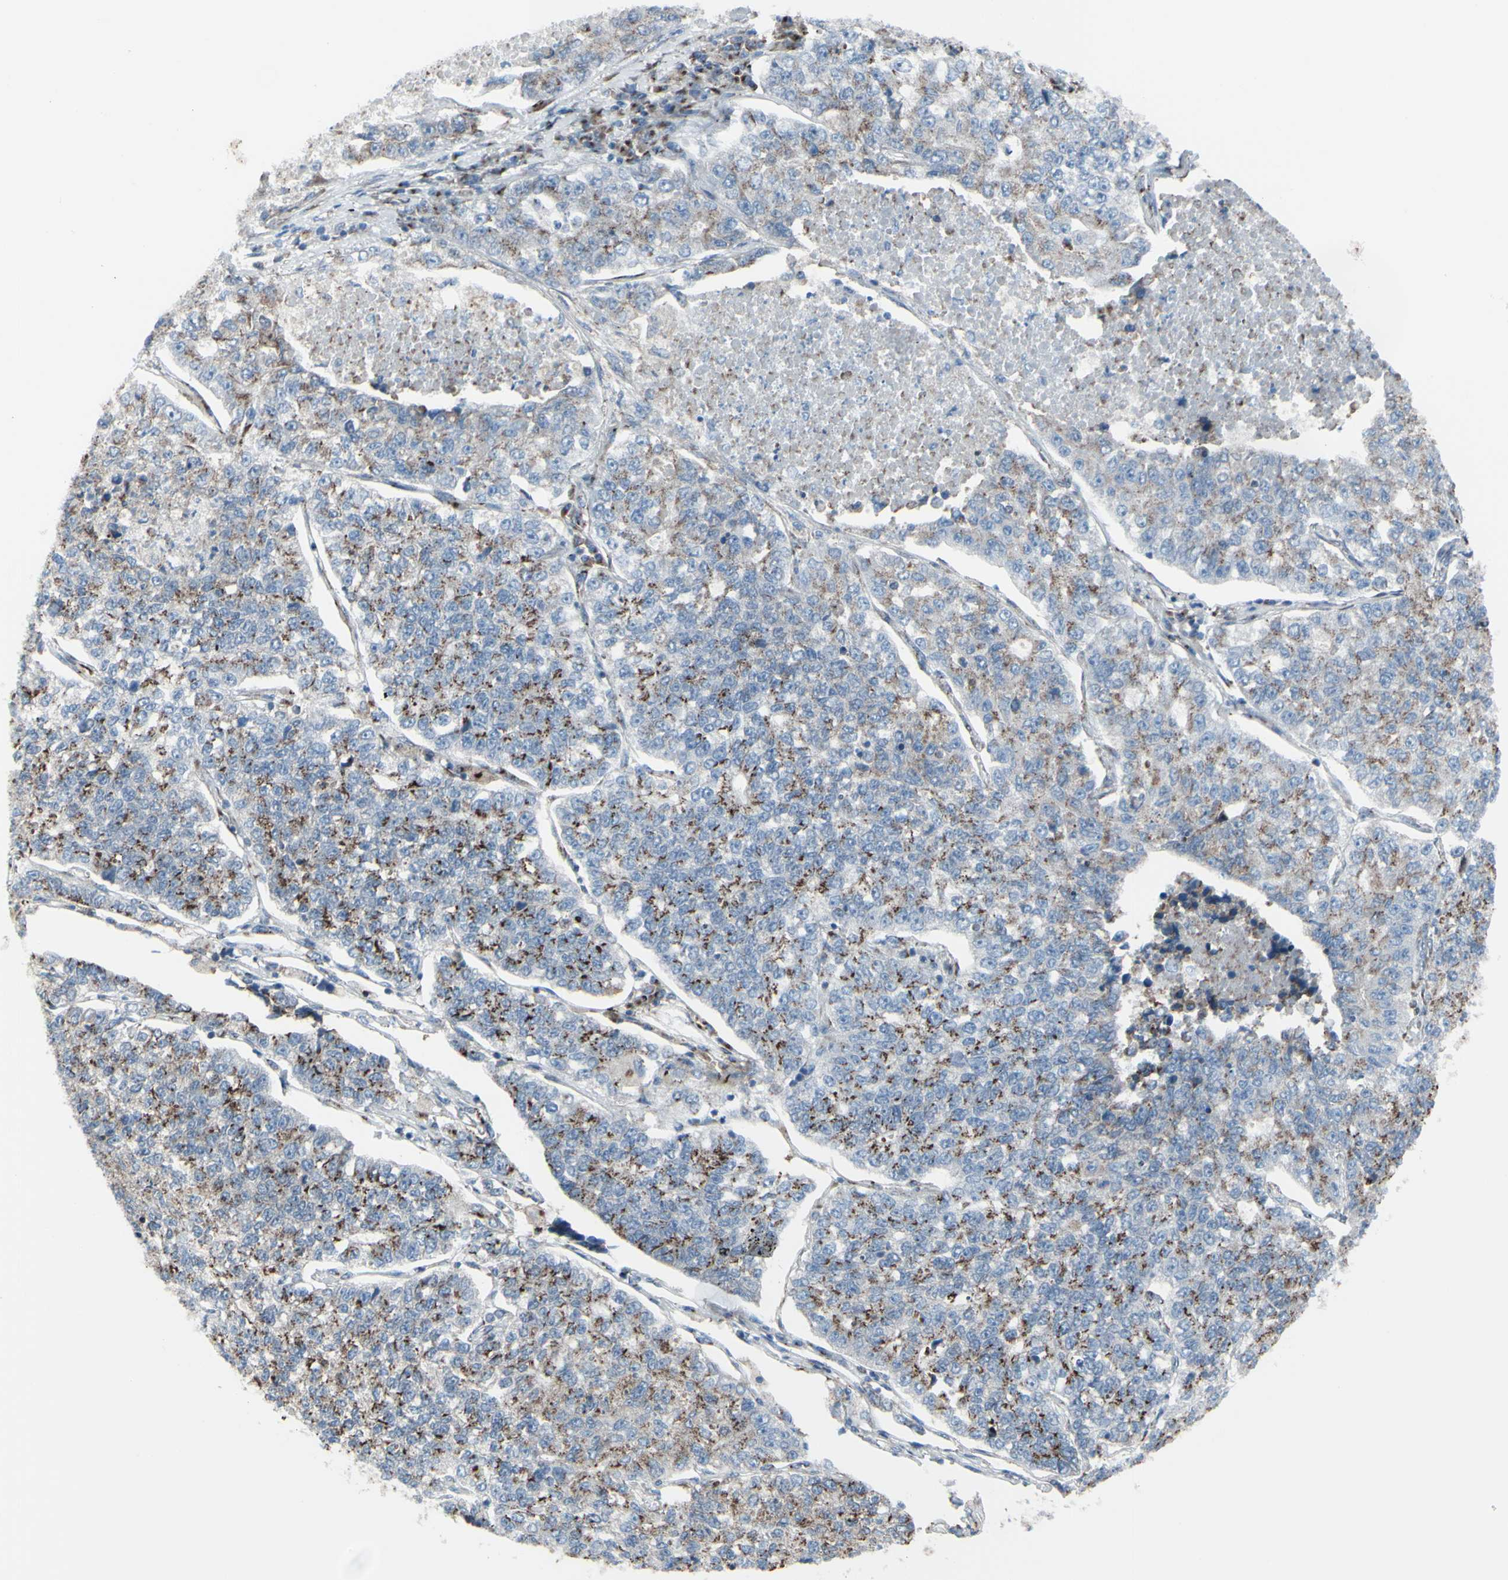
{"staining": {"intensity": "strong", "quantity": "25%-75%", "location": "cytoplasmic/membranous"}, "tissue": "lung cancer", "cell_type": "Tumor cells", "image_type": "cancer", "snomed": [{"axis": "morphology", "description": "Adenocarcinoma, NOS"}, {"axis": "topography", "description": "Lung"}], "caption": "Lung cancer stained for a protein (brown) exhibits strong cytoplasmic/membranous positive positivity in approximately 25%-75% of tumor cells.", "gene": "GLG1", "patient": {"sex": "male", "age": 49}}